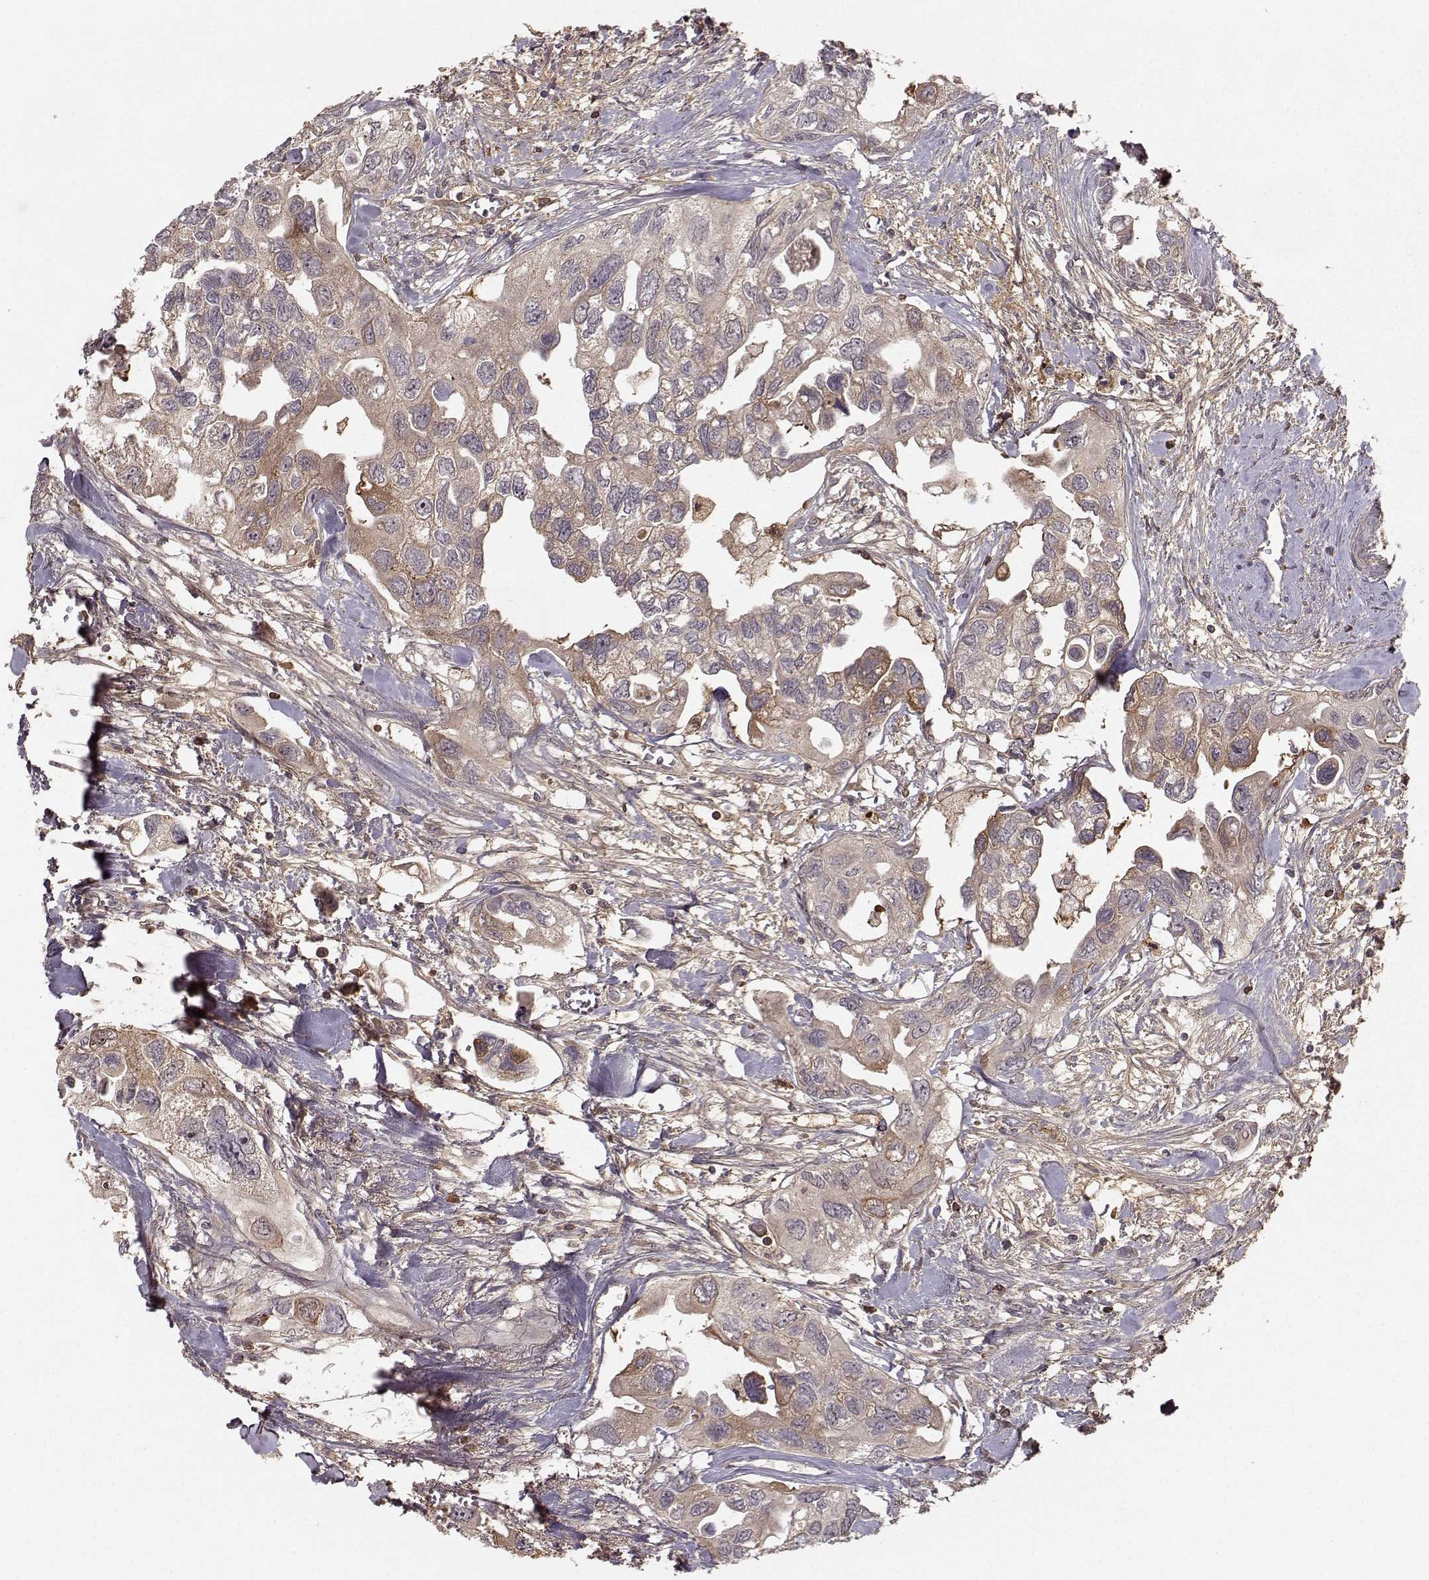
{"staining": {"intensity": "weak", "quantity": "<25%", "location": "cytoplasmic/membranous"}, "tissue": "urothelial cancer", "cell_type": "Tumor cells", "image_type": "cancer", "snomed": [{"axis": "morphology", "description": "Urothelial carcinoma, High grade"}, {"axis": "topography", "description": "Urinary bladder"}], "caption": "Image shows no significant protein positivity in tumor cells of urothelial cancer.", "gene": "WNT6", "patient": {"sex": "male", "age": 59}}